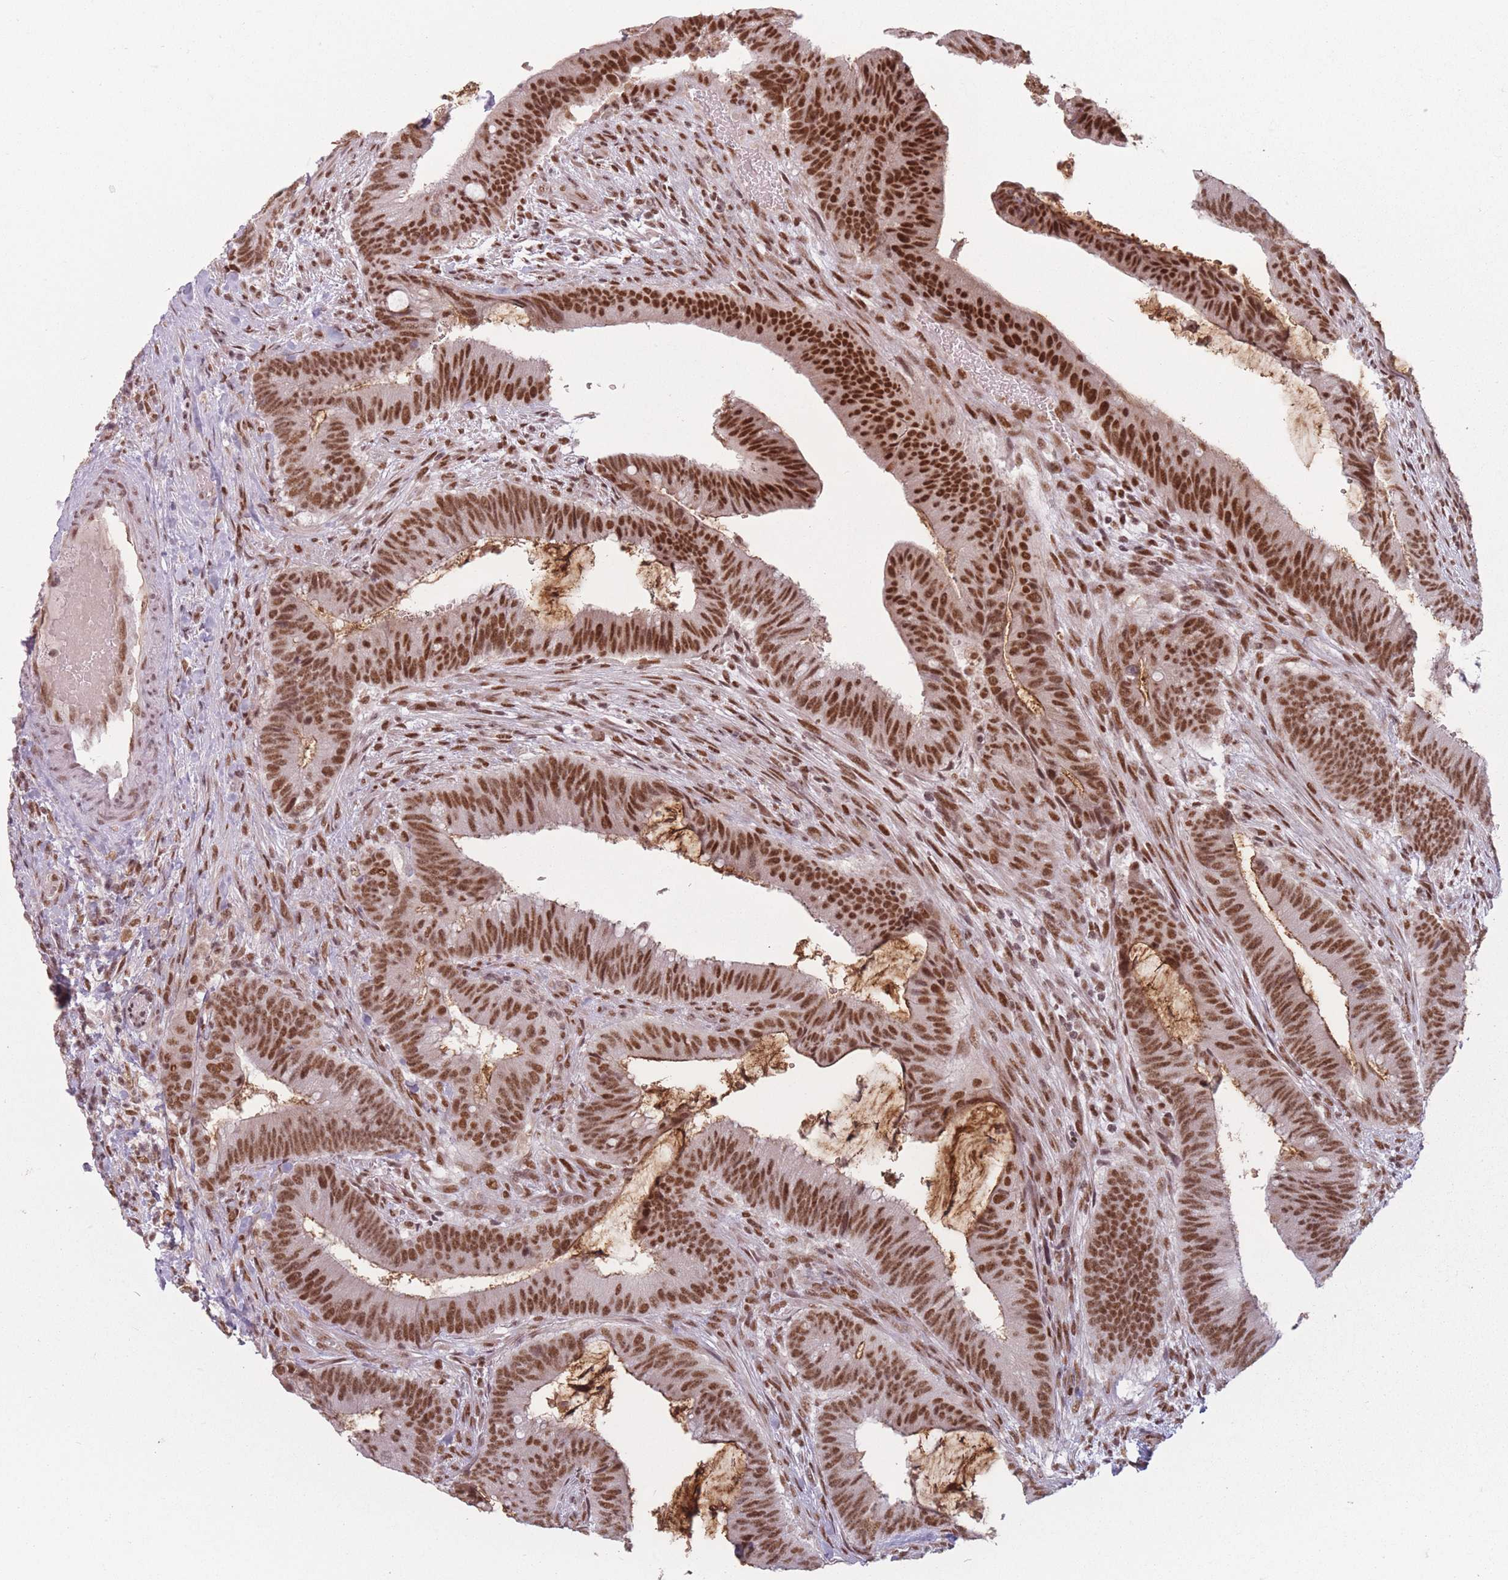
{"staining": {"intensity": "strong", "quantity": ">75%", "location": "cytoplasmic/membranous,nuclear"}, "tissue": "colorectal cancer", "cell_type": "Tumor cells", "image_type": "cancer", "snomed": [{"axis": "morphology", "description": "Adenocarcinoma, NOS"}, {"axis": "topography", "description": "Colon"}], "caption": "This is a histology image of immunohistochemistry (IHC) staining of colorectal cancer (adenocarcinoma), which shows strong expression in the cytoplasmic/membranous and nuclear of tumor cells.", "gene": "SUPT6H", "patient": {"sex": "female", "age": 43}}